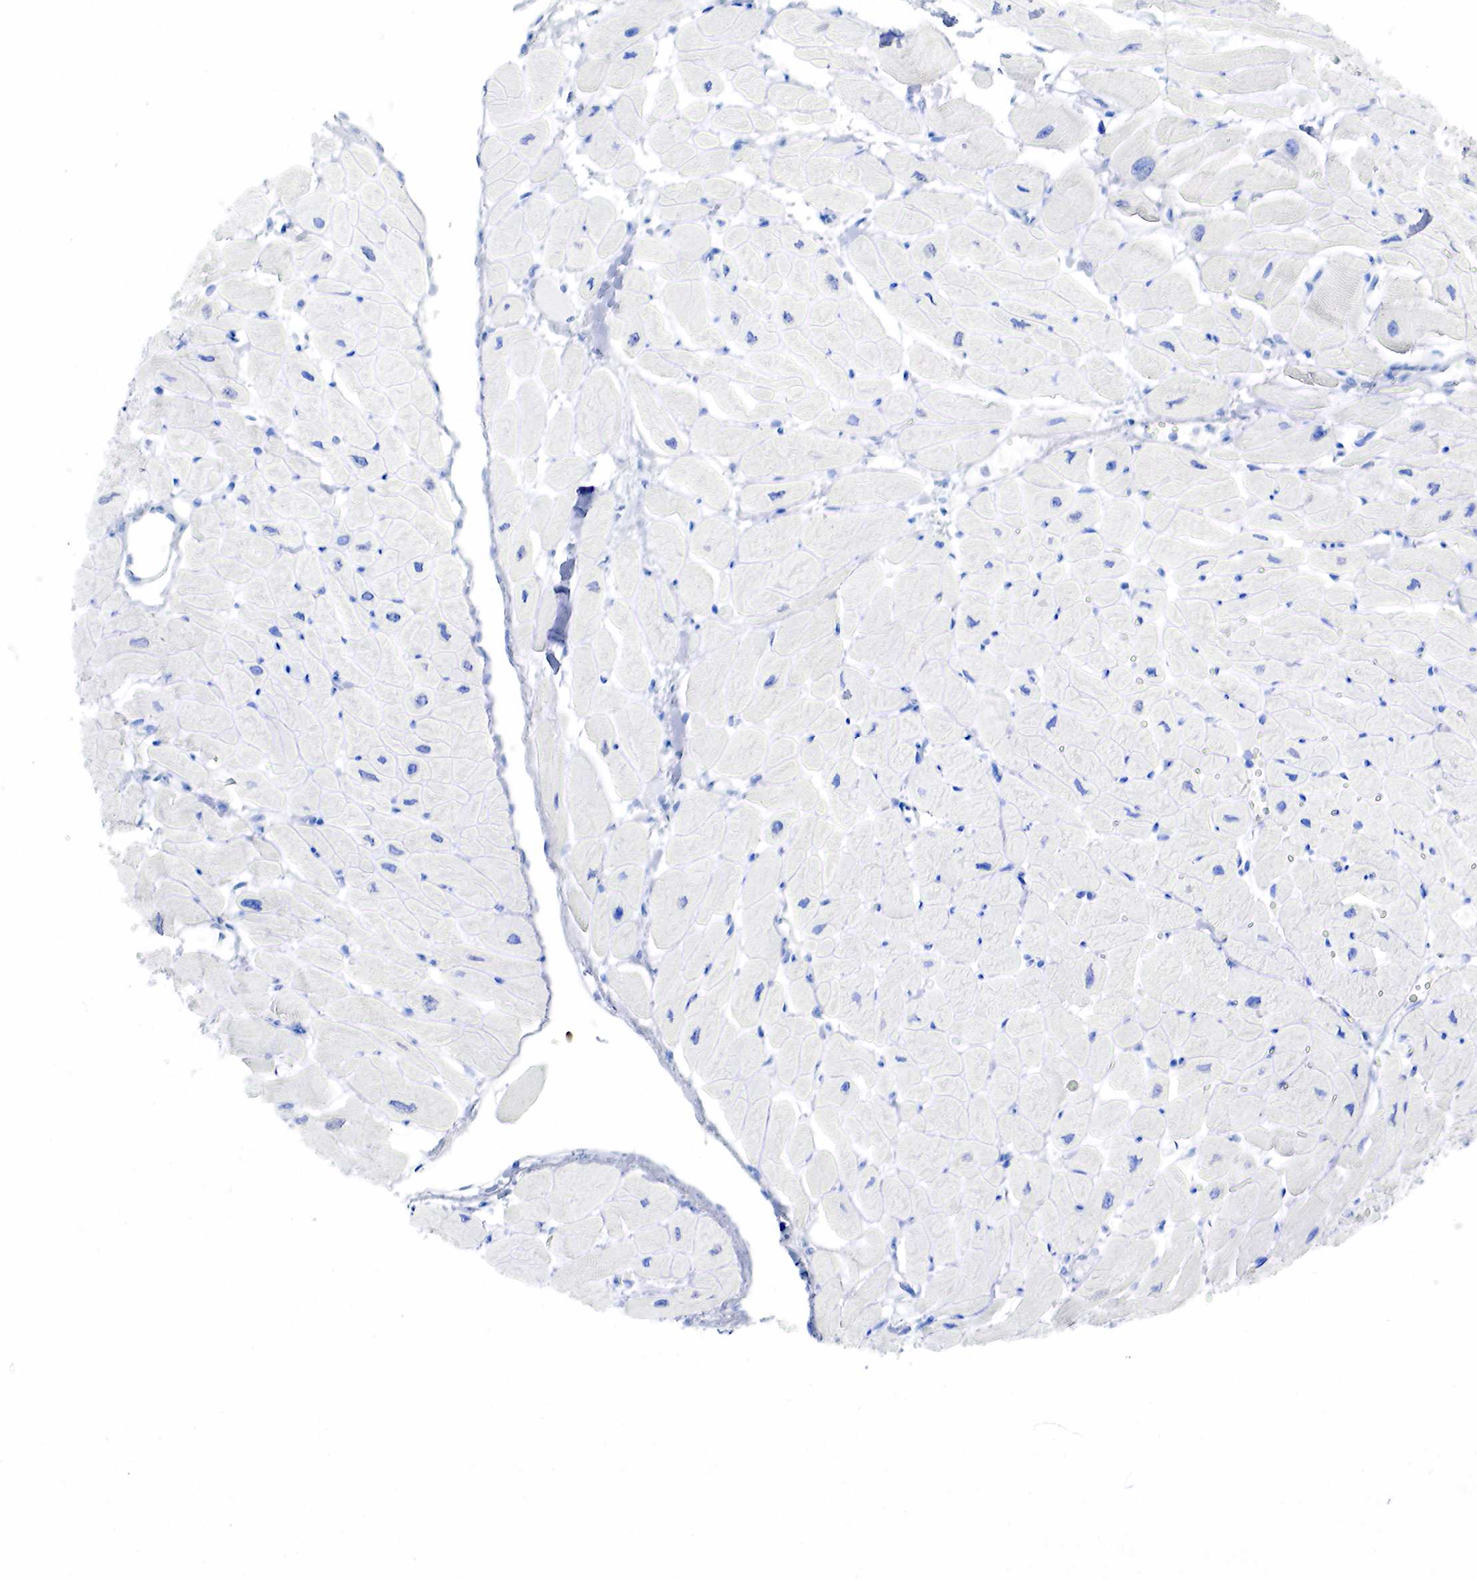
{"staining": {"intensity": "negative", "quantity": "none", "location": "none"}, "tissue": "heart muscle", "cell_type": "Cardiomyocytes", "image_type": "normal", "snomed": [{"axis": "morphology", "description": "Normal tissue, NOS"}, {"axis": "topography", "description": "Heart"}], "caption": "Cardiomyocytes are negative for brown protein staining in normal heart muscle. (Brightfield microscopy of DAB (3,3'-diaminobenzidine) immunohistochemistry at high magnification).", "gene": "KRT18", "patient": {"sex": "female", "age": 54}}